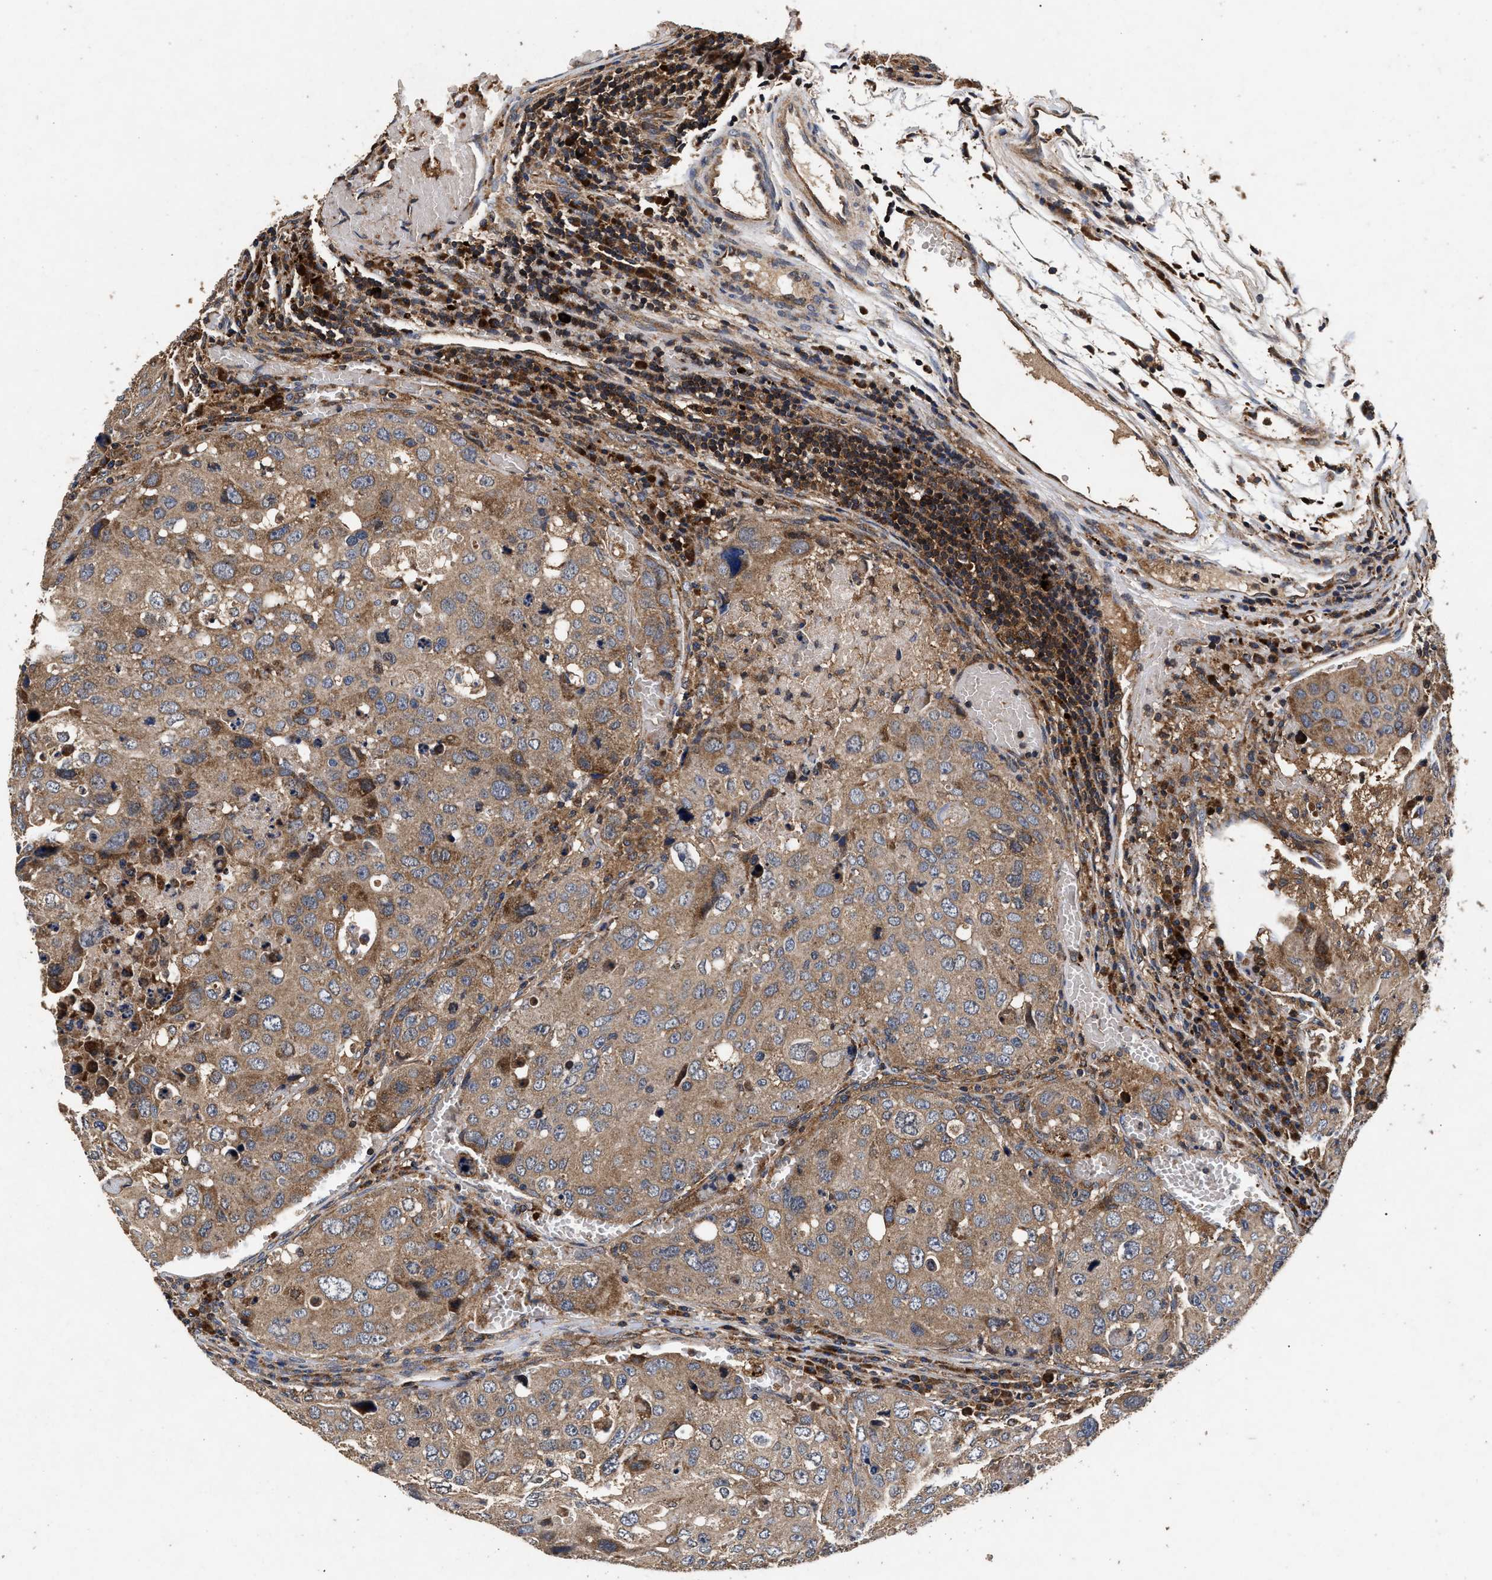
{"staining": {"intensity": "weak", "quantity": "25%-75%", "location": "cytoplasmic/membranous"}, "tissue": "urothelial cancer", "cell_type": "Tumor cells", "image_type": "cancer", "snomed": [{"axis": "morphology", "description": "Urothelial carcinoma, High grade"}, {"axis": "topography", "description": "Lymph node"}, {"axis": "topography", "description": "Urinary bladder"}], "caption": "IHC (DAB) staining of human high-grade urothelial carcinoma displays weak cytoplasmic/membranous protein staining in approximately 25%-75% of tumor cells.", "gene": "NFKB2", "patient": {"sex": "male", "age": 51}}